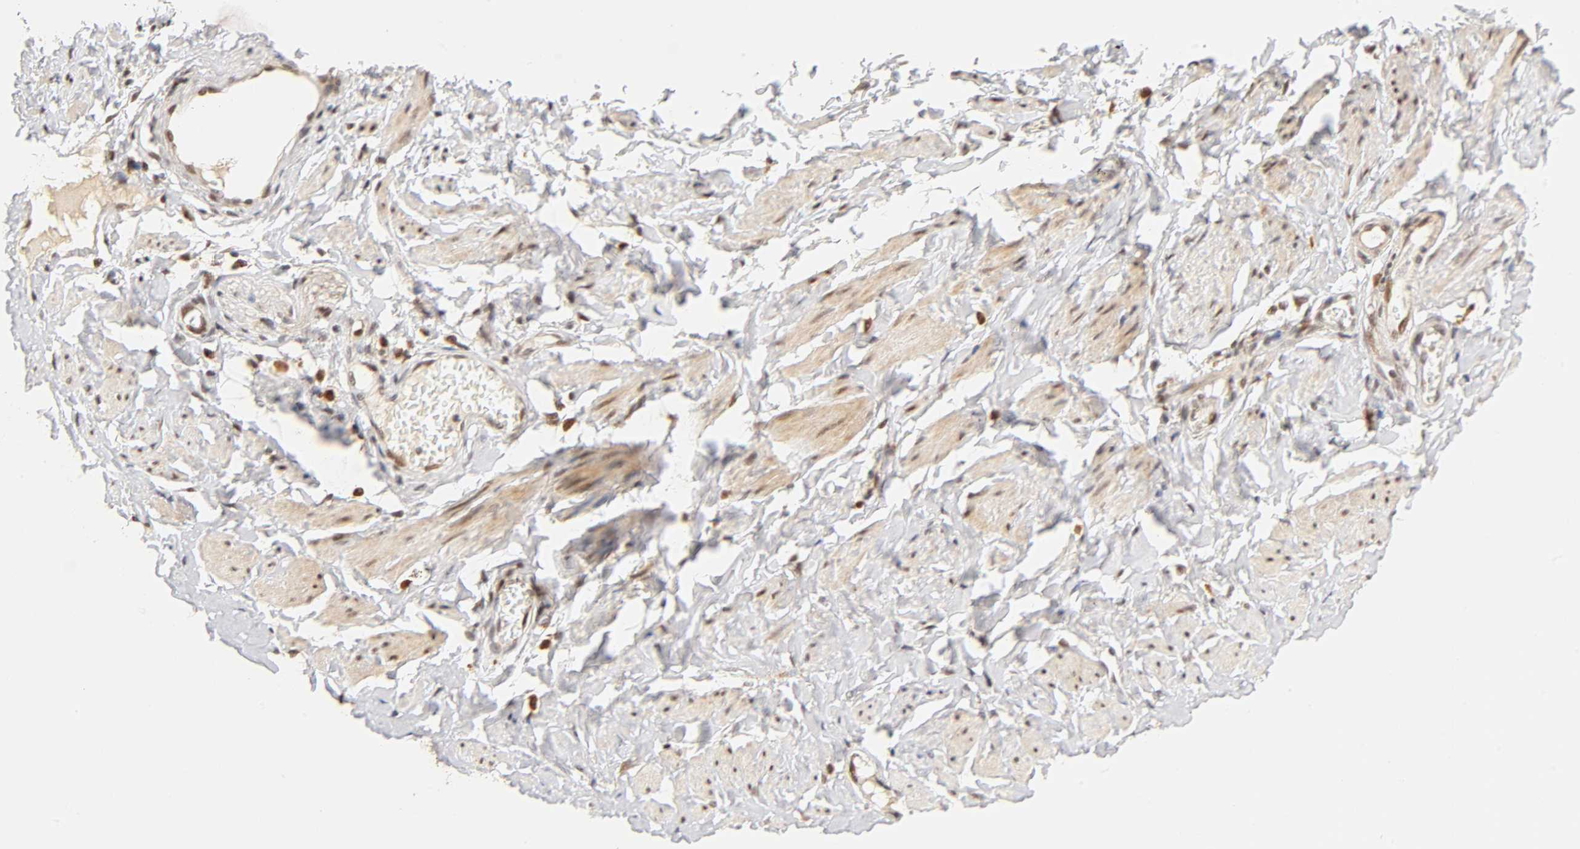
{"staining": {"intensity": "moderate", "quantity": "25%-75%", "location": "cytoplasmic/membranous,nuclear"}, "tissue": "vagina", "cell_type": "Squamous epithelial cells", "image_type": "normal", "snomed": [{"axis": "morphology", "description": "Normal tissue, NOS"}, {"axis": "topography", "description": "Vagina"}], "caption": "Immunohistochemistry (IHC) of benign human vagina shows medium levels of moderate cytoplasmic/membranous,nuclear staining in about 25%-75% of squamous epithelial cells. Nuclei are stained in blue.", "gene": "TAF10", "patient": {"sex": "female", "age": 55}}